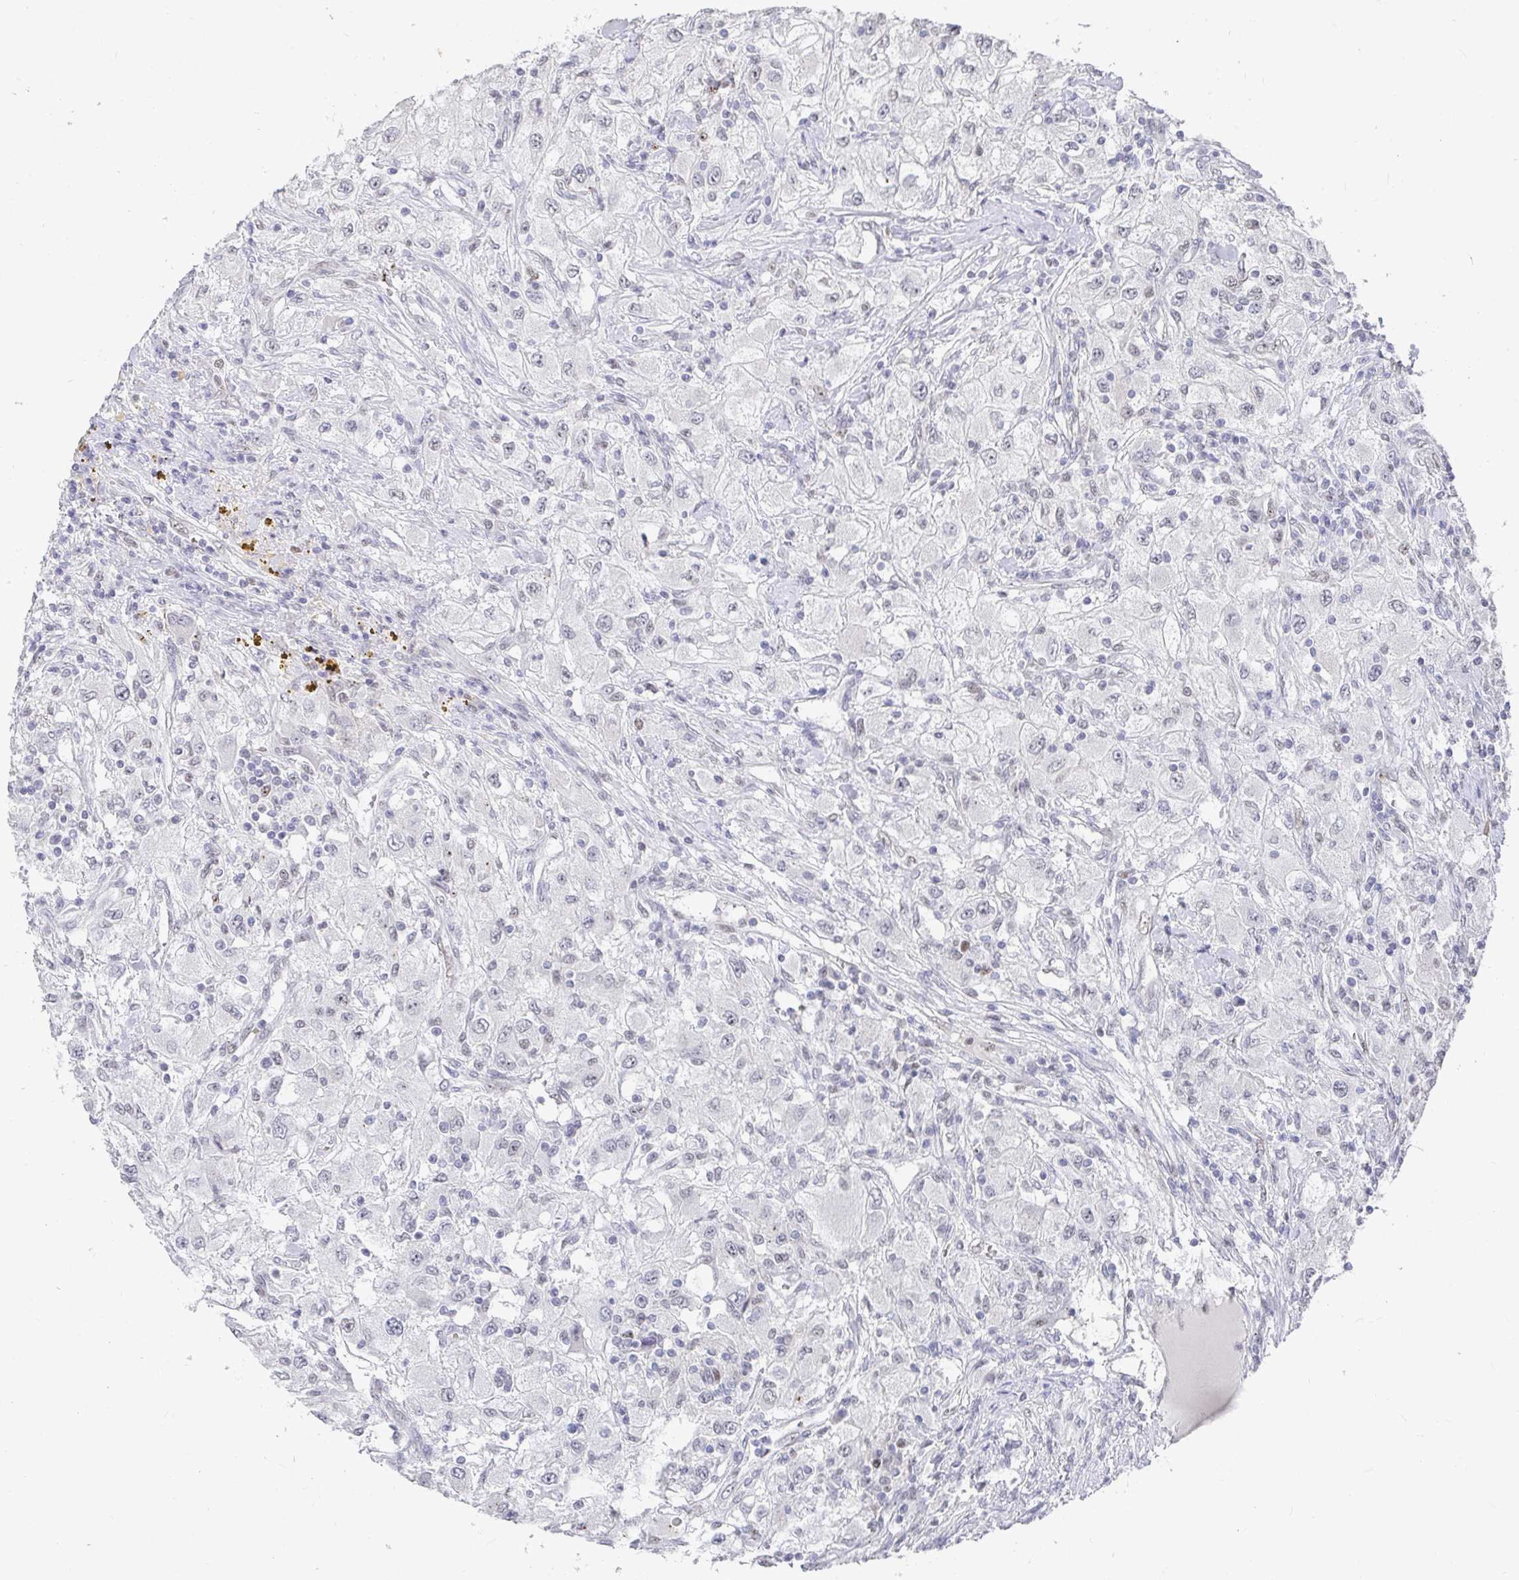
{"staining": {"intensity": "negative", "quantity": "none", "location": "none"}, "tissue": "renal cancer", "cell_type": "Tumor cells", "image_type": "cancer", "snomed": [{"axis": "morphology", "description": "Adenocarcinoma, NOS"}, {"axis": "topography", "description": "Kidney"}], "caption": "Tumor cells are negative for protein expression in human renal adenocarcinoma.", "gene": "RCOR1", "patient": {"sex": "female", "age": 67}}